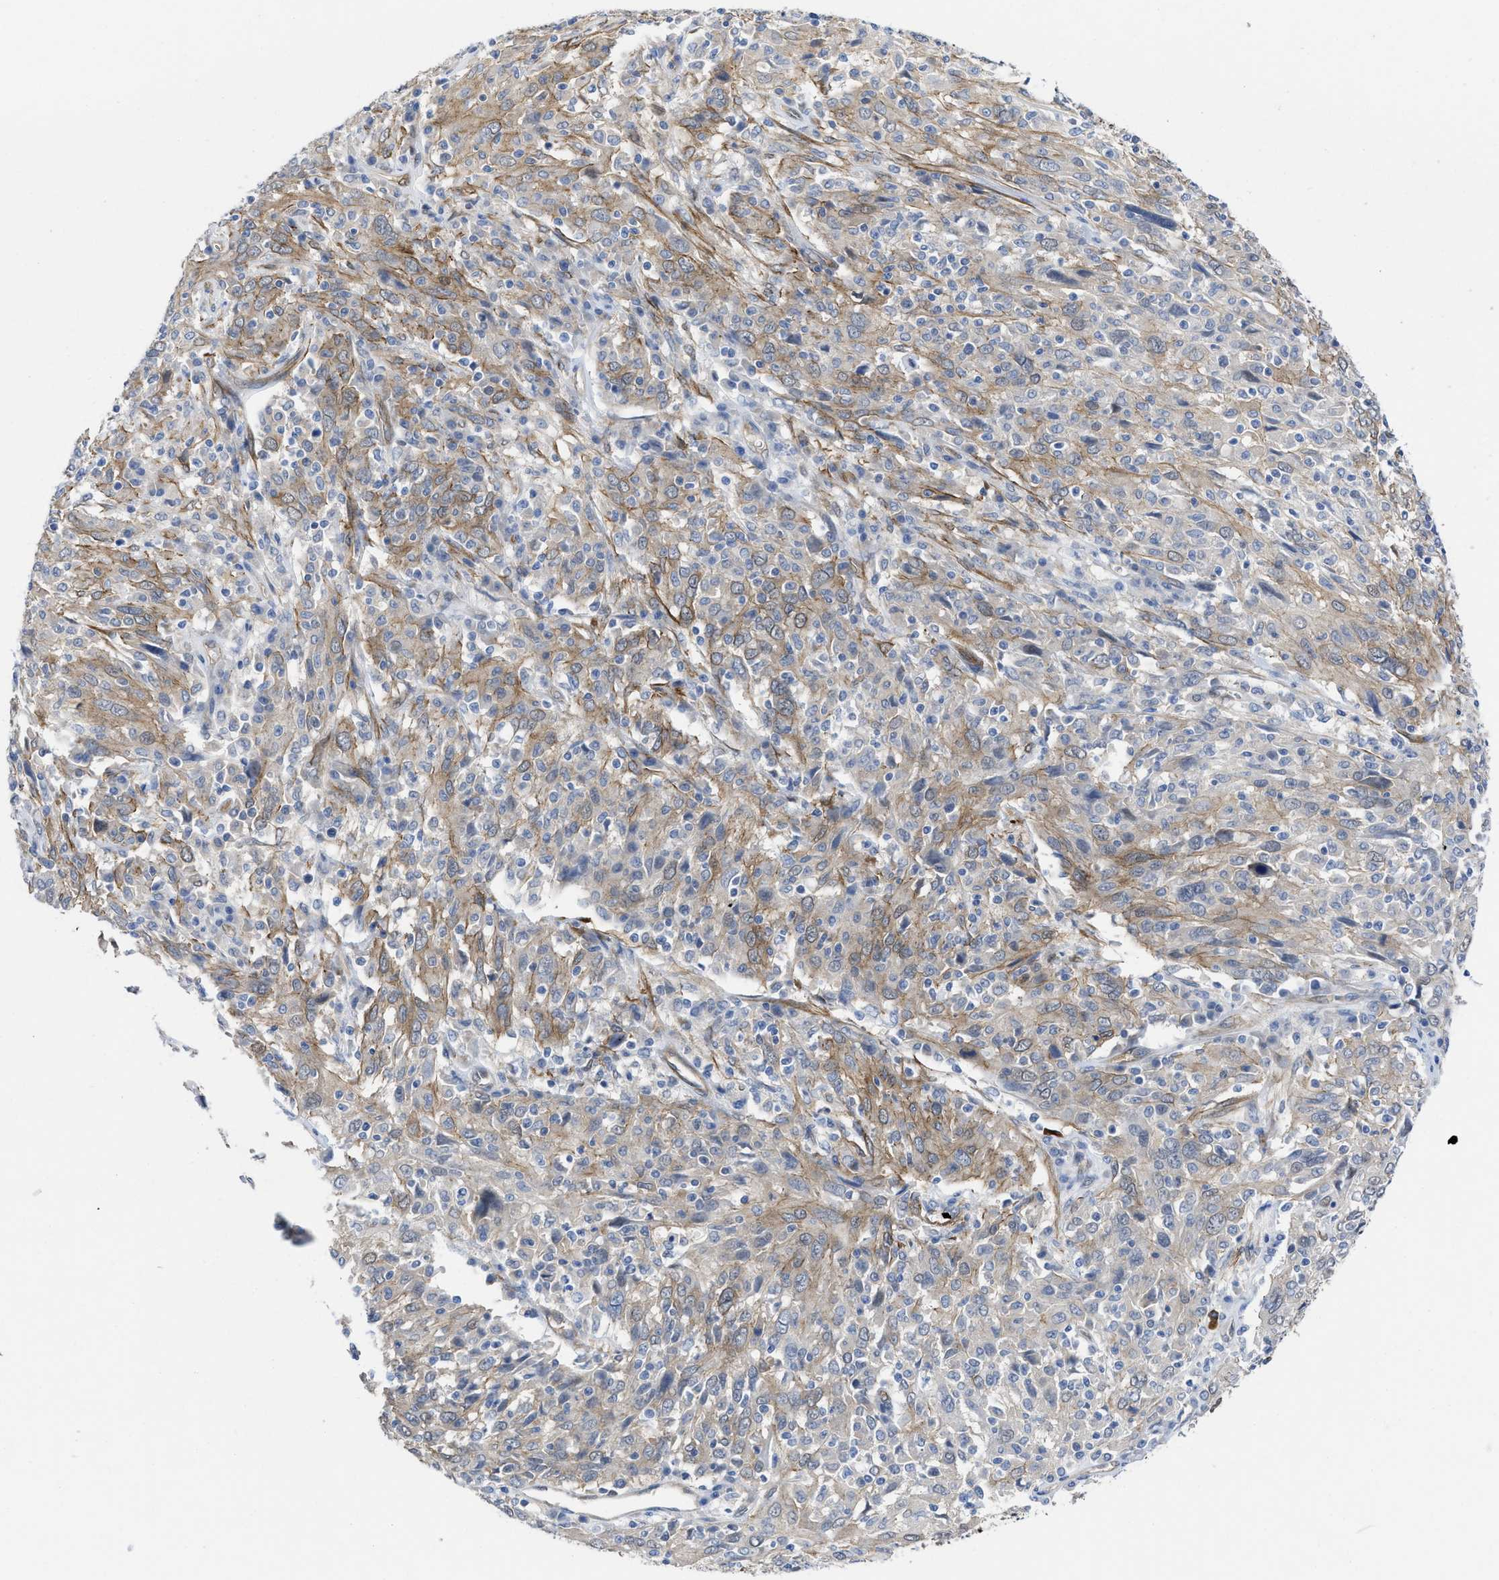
{"staining": {"intensity": "weak", "quantity": ">75%", "location": "cytoplasmic/membranous"}, "tissue": "cervical cancer", "cell_type": "Tumor cells", "image_type": "cancer", "snomed": [{"axis": "morphology", "description": "Squamous cell carcinoma, NOS"}, {"axis": "topography", "description": "Cervix"}], "caption": "DAB (3,3'-diaminobenzidine) immunohistochemical staining of human cervical cancer (squamous cell carcinoma) shows weak cytoplasmic/membranous protein positivity in about >75% of tumor cells.", "gene": "PDLIM5", "patient": {"sex": "female", "age": 46}}